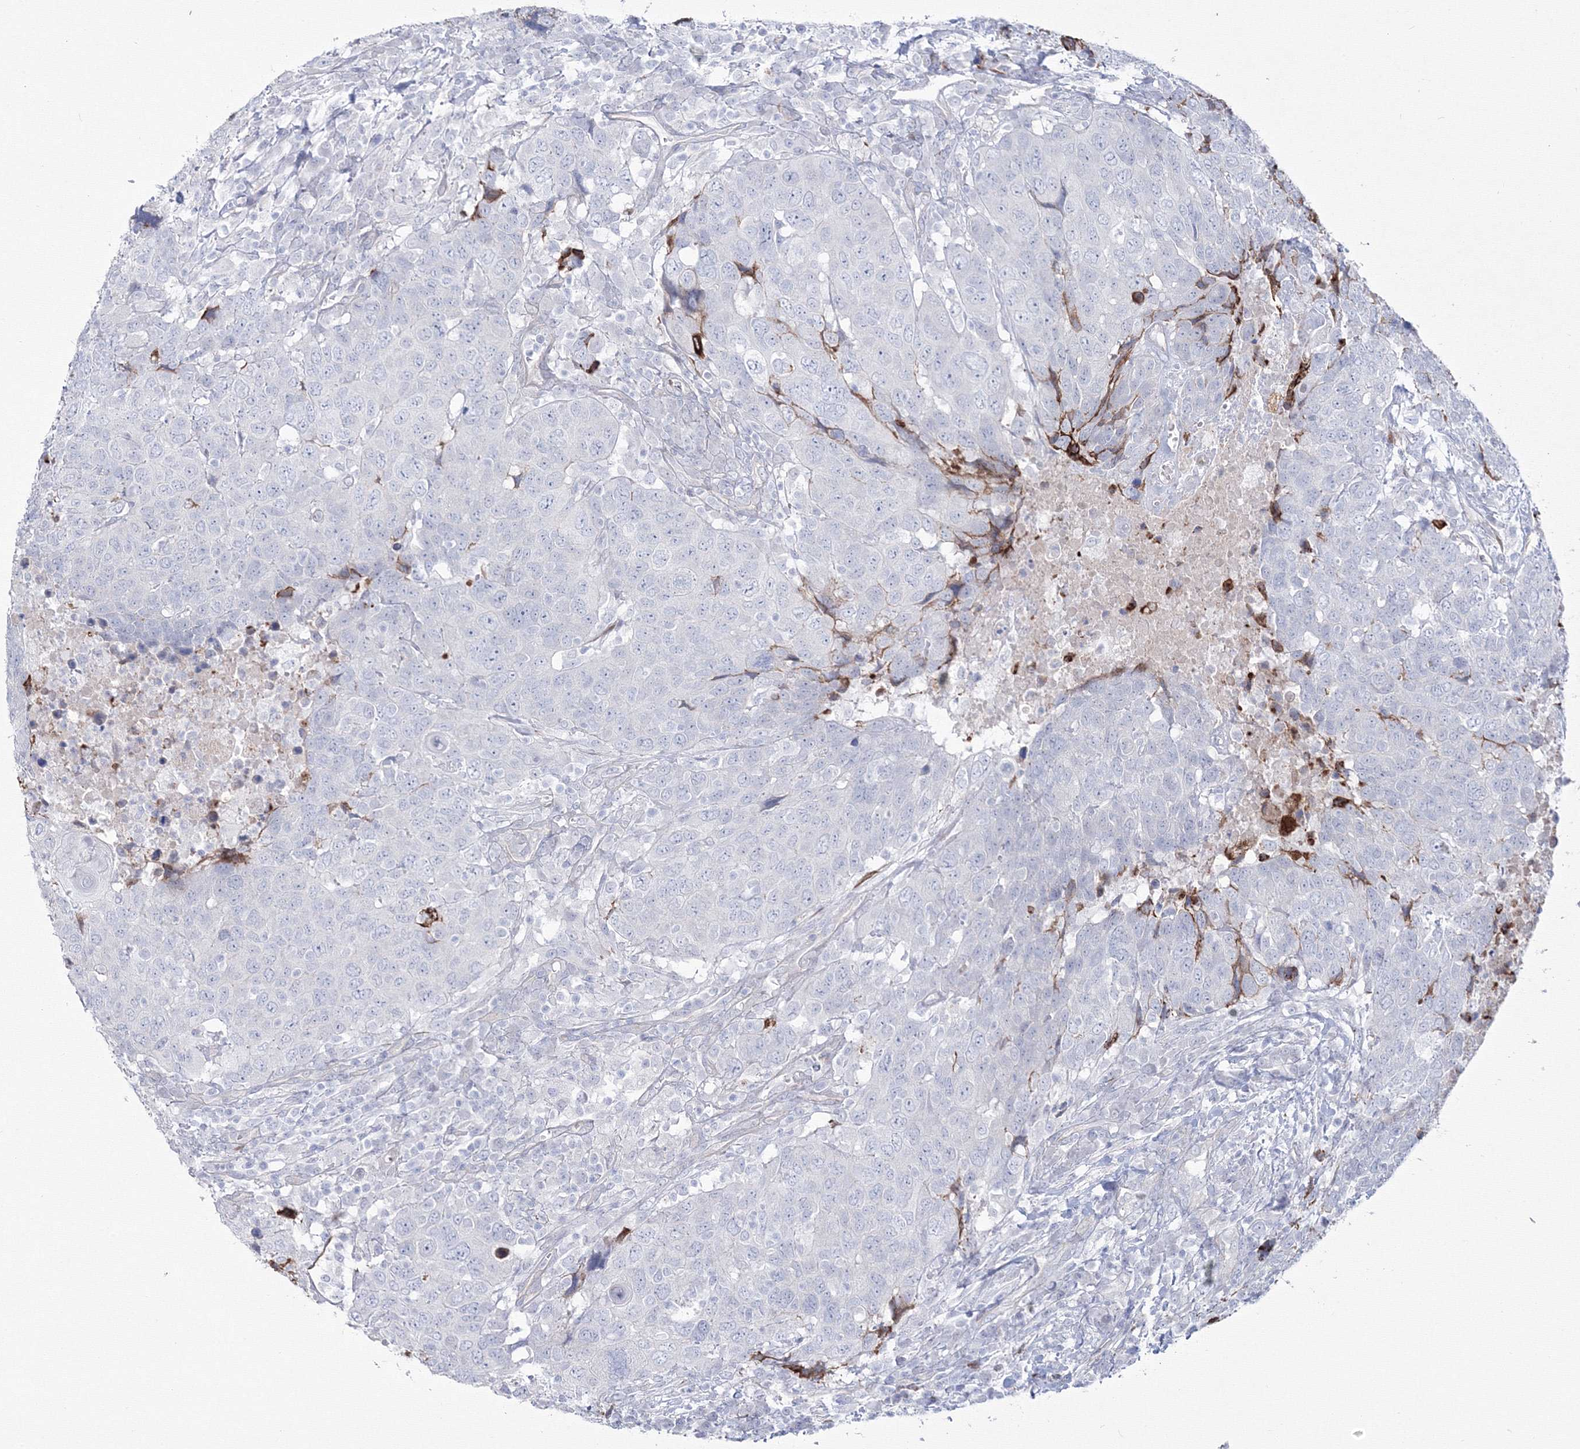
{"staining": {"intensity": "negative", "quantity": "none", "location": "none"}, "tissue": "head and neck cancer", "cell_type": "Tumor cells", "image_type": "cancer", "snomed": [{"axis": "morphology", "description": "Squamous cell carcinoma, NOS"}, {"axis": "topography", "description": "Head-Neck"}], "caption": "Tumor cells are negative for protein expression in human head and neck squamous cell carcinoma. Nuclei are stained in blue.", "gene": "HYAL2", "patient": {"sex": "male", "age": 66}}